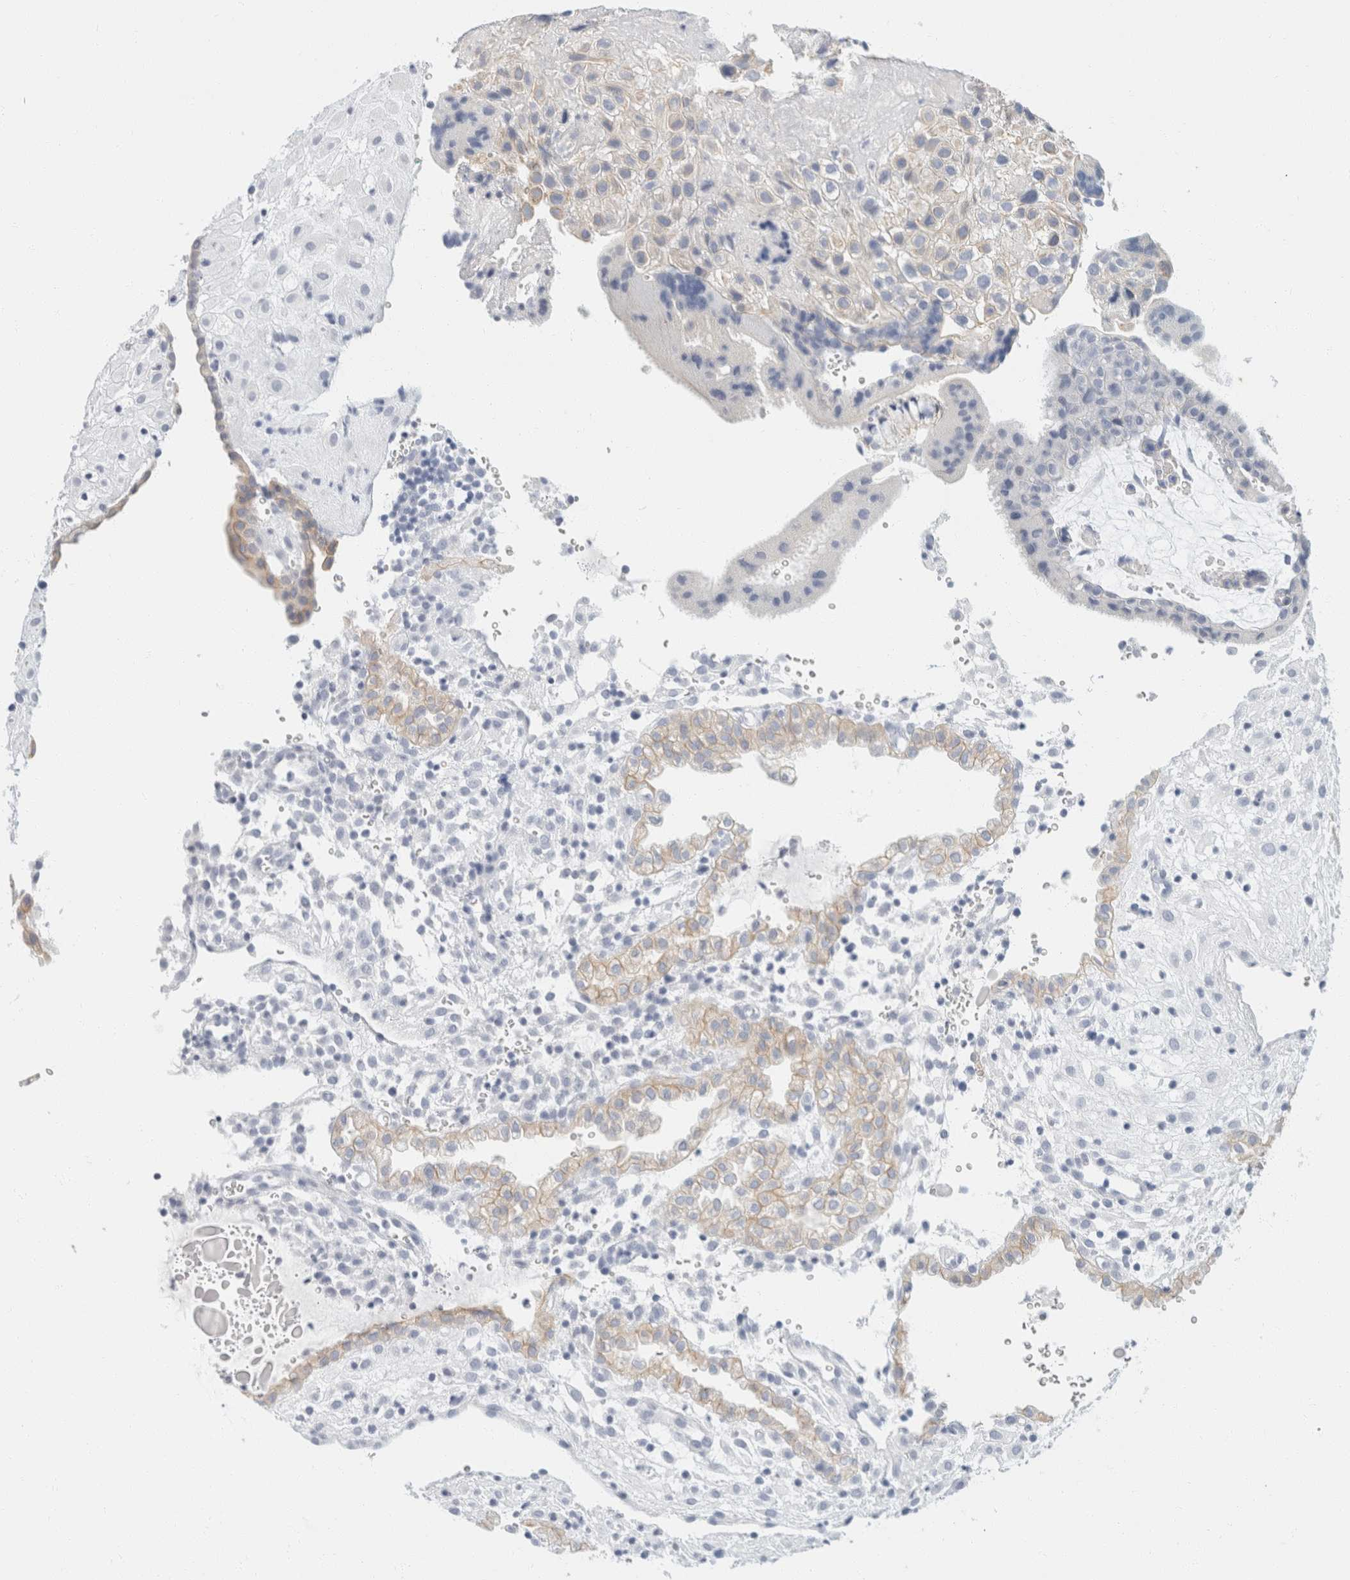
{"staining": {"intensity": "weak", "quantity": "<25%", "location": "cytoplasmic/membranous"}, "tissue": "placenta", "cell_type": "Trophoblastic cells", "image_type": "normal", "snomed": [{"axis": "morphology", "description": "Normal tissue, NOS"}, {"axis": "topography", "description": "Placenta"}], "caption": "Immunohistochemical staining of normal human placenta reveals no significant staining in trophoblastic cells.", "gene": "KRT20", "patient": {"sex": "female", "age": 18}}